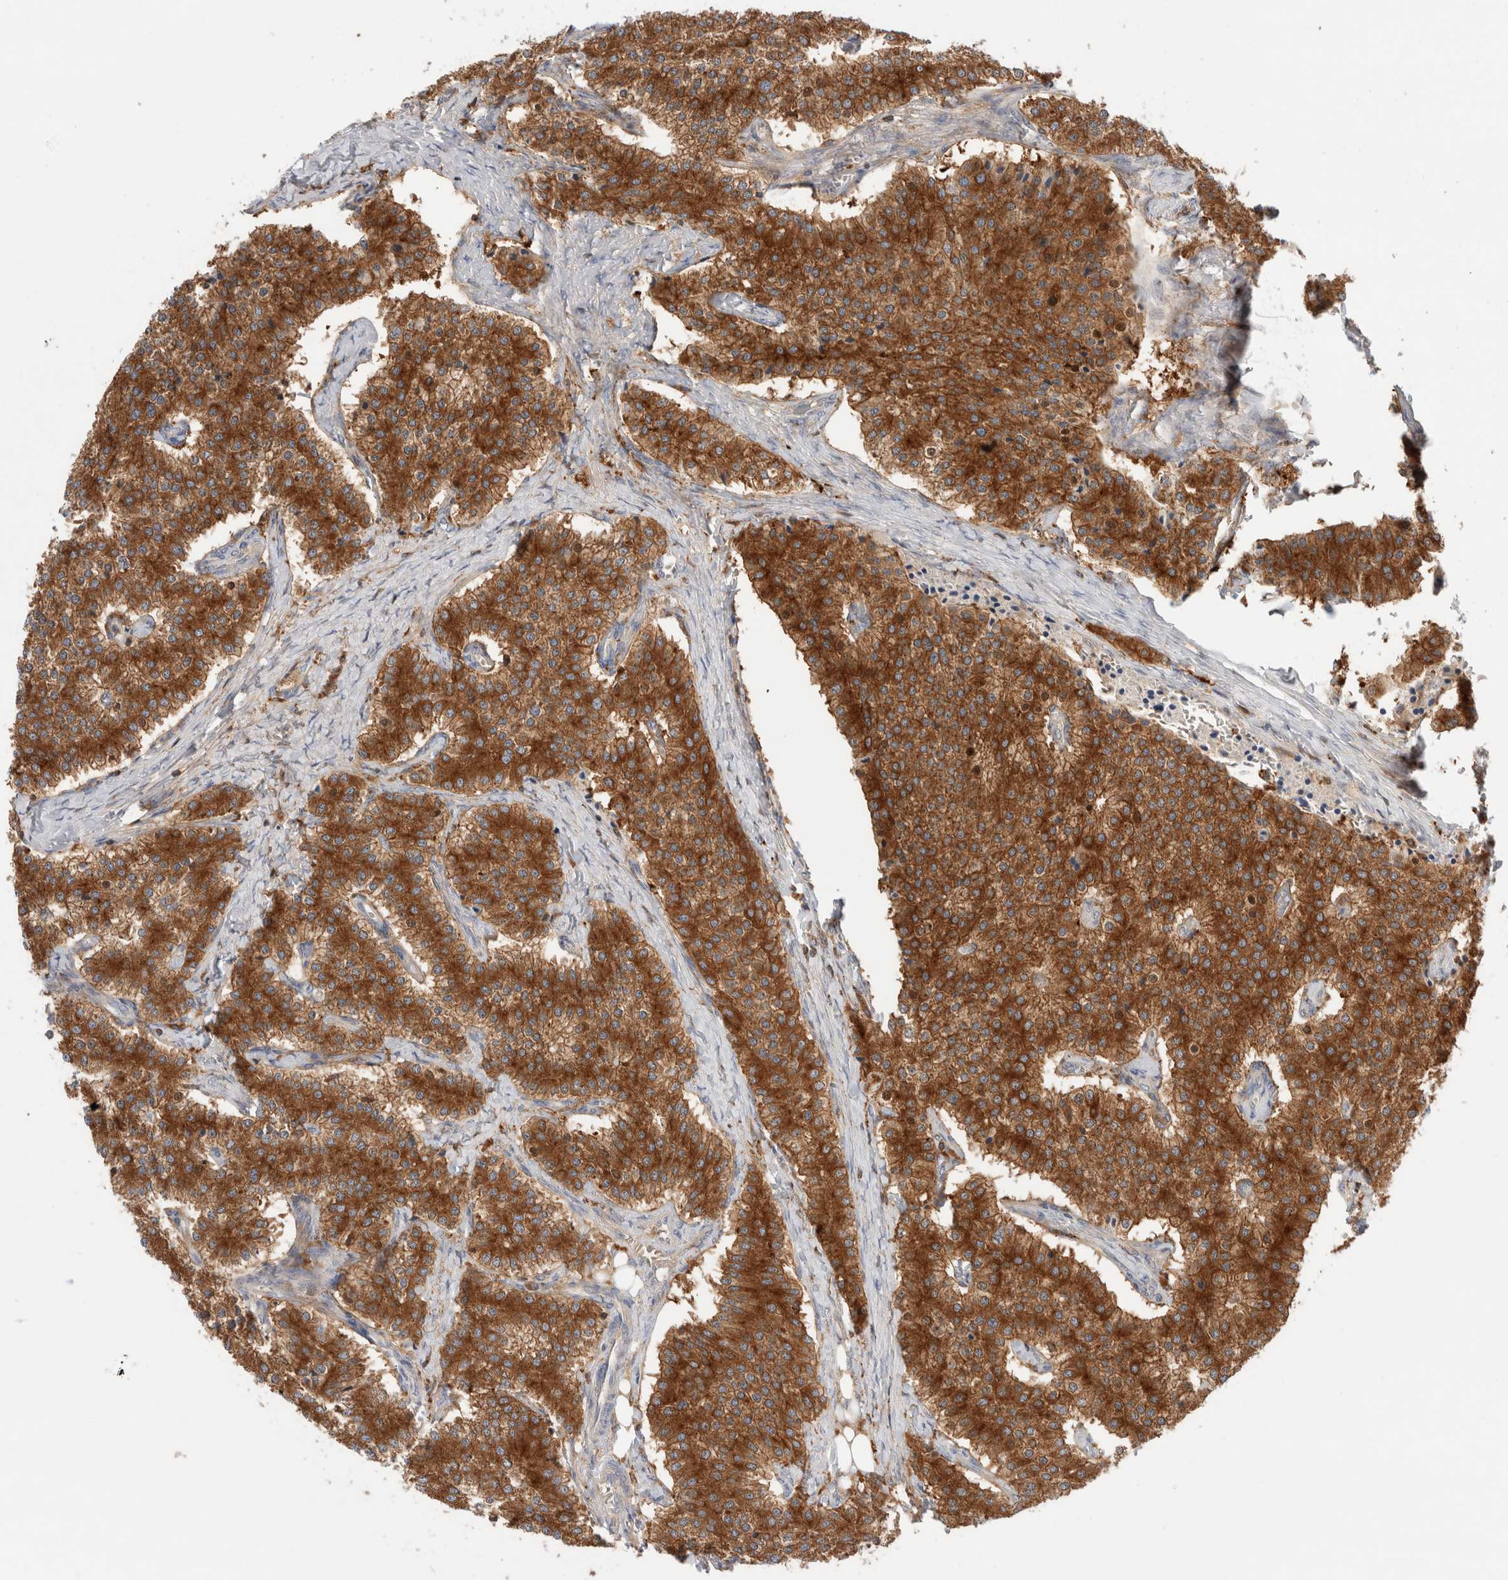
{"staining": {"intensity": "strong", "quantity": ">75%", "location": "cytoplasmic/membranous"}, "tissue": "carcinoid", "cell_type": "Tumor cells", "image_type": "cancer", "snomed": [{"axis": "morphology", "description": "Carcinoid, malignant, NOS"}, {"axis": "topography", "description": "Colon"}], "caption": "Human carcinoid stained for a protein (brown) exhibits strong cytoplasmic/membranous positive expression in approximately >75% of tumor cells.", "gene": "KLHL14", "patient": {"sex": "female", "age": 52}}